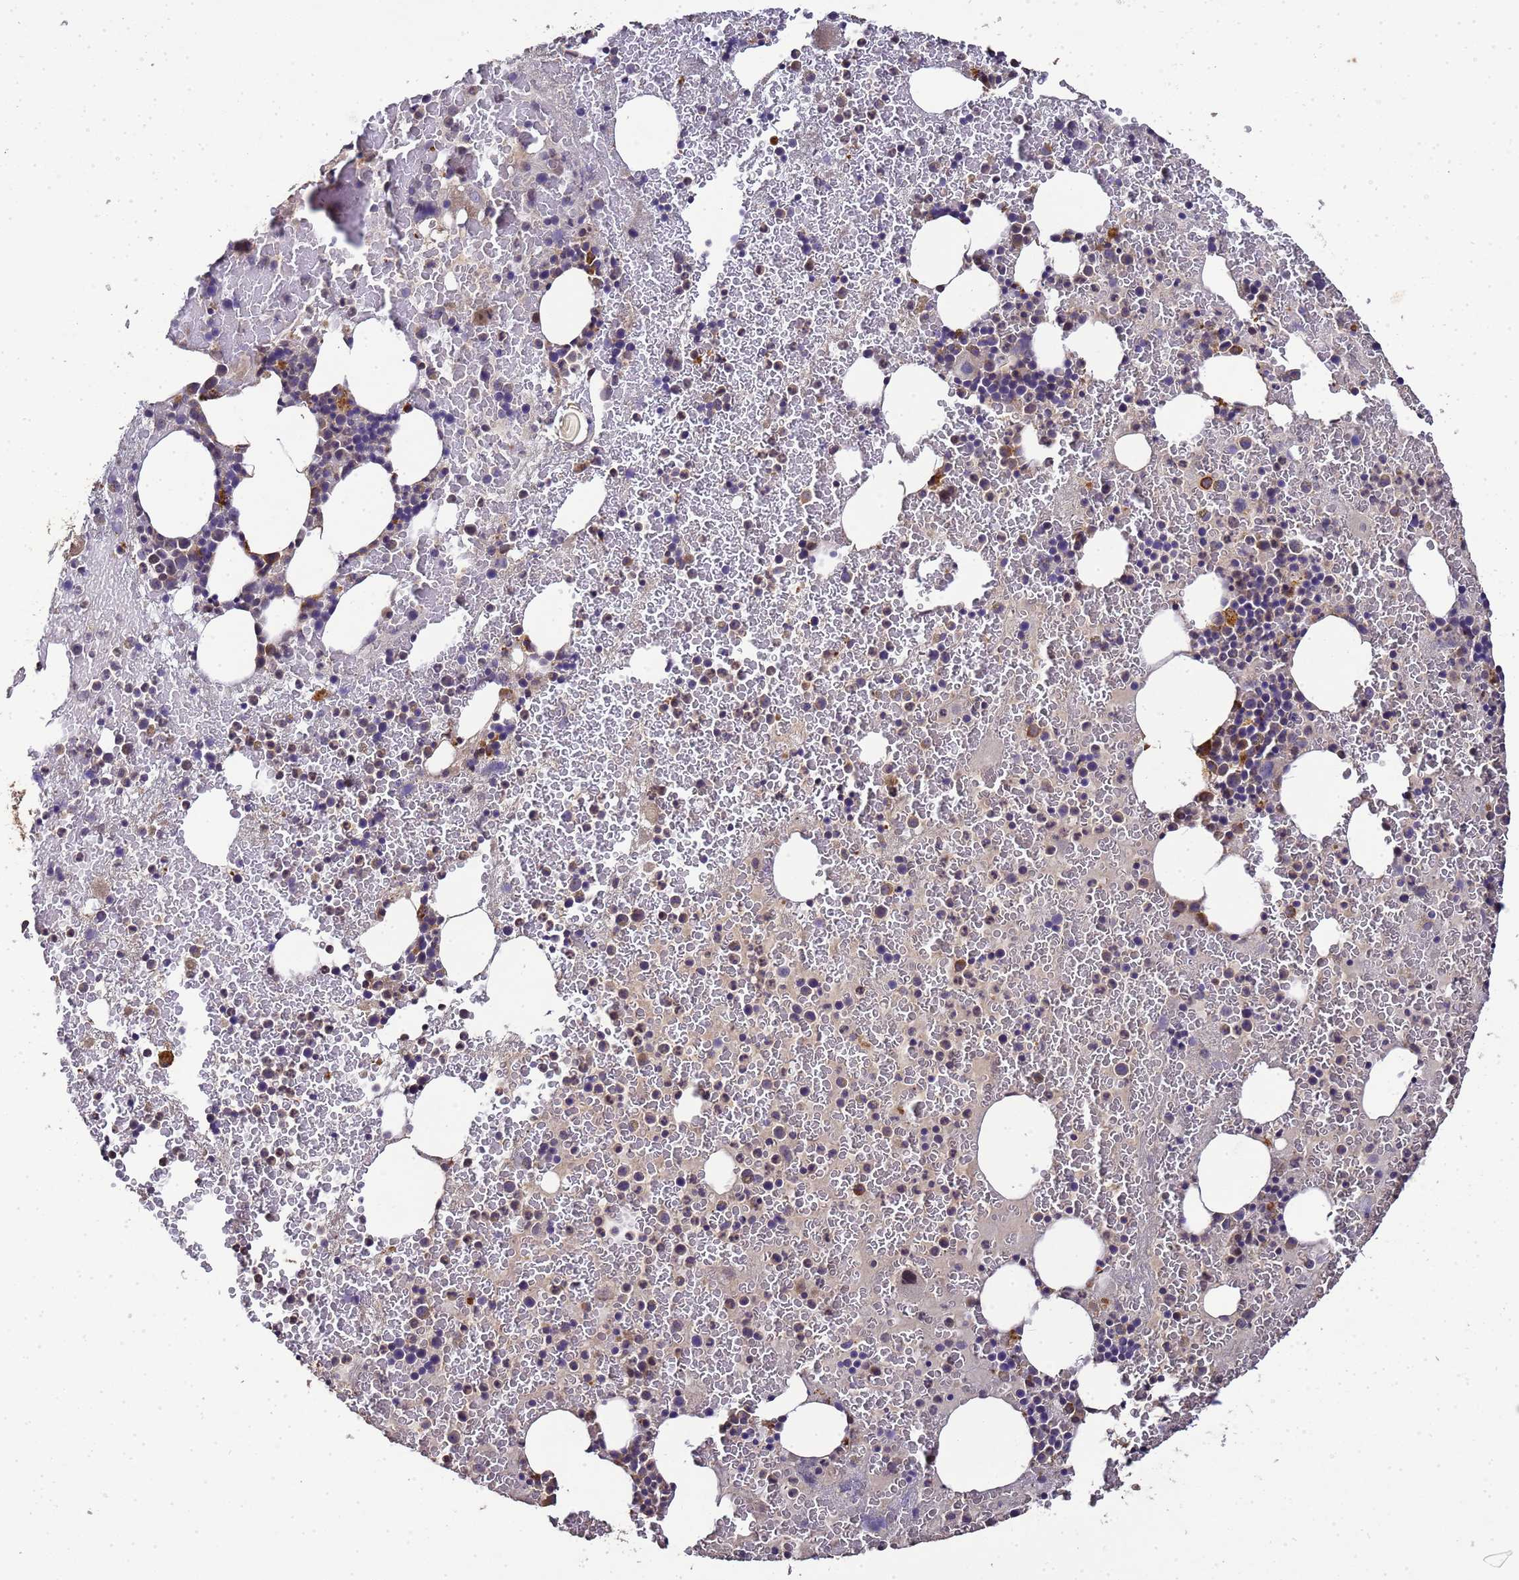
{"staining": {"intensity": "moderate", "quantity": "25%-75%", "location": "cytoplasmic/membranous"}, "tissue": "bone marrow", "cell_type": "Hematopoietic cells", "image_type": "normal", "snomed": [{"axis": "morphology", "description": "Normal tissue, NOS"}, {"axis": "topography", "description": "Bone marrow"}], "caption": "This micrograph reveals normal bone marrow stained with IHC to label a protein in brown. The cytoplasmic/membranous of hematopoietic cells show moderate positivity for the protein. Nuclei are counter-stained blue.", "gene": "LGI4", "patient": {"sex": "male", "age": 26}}